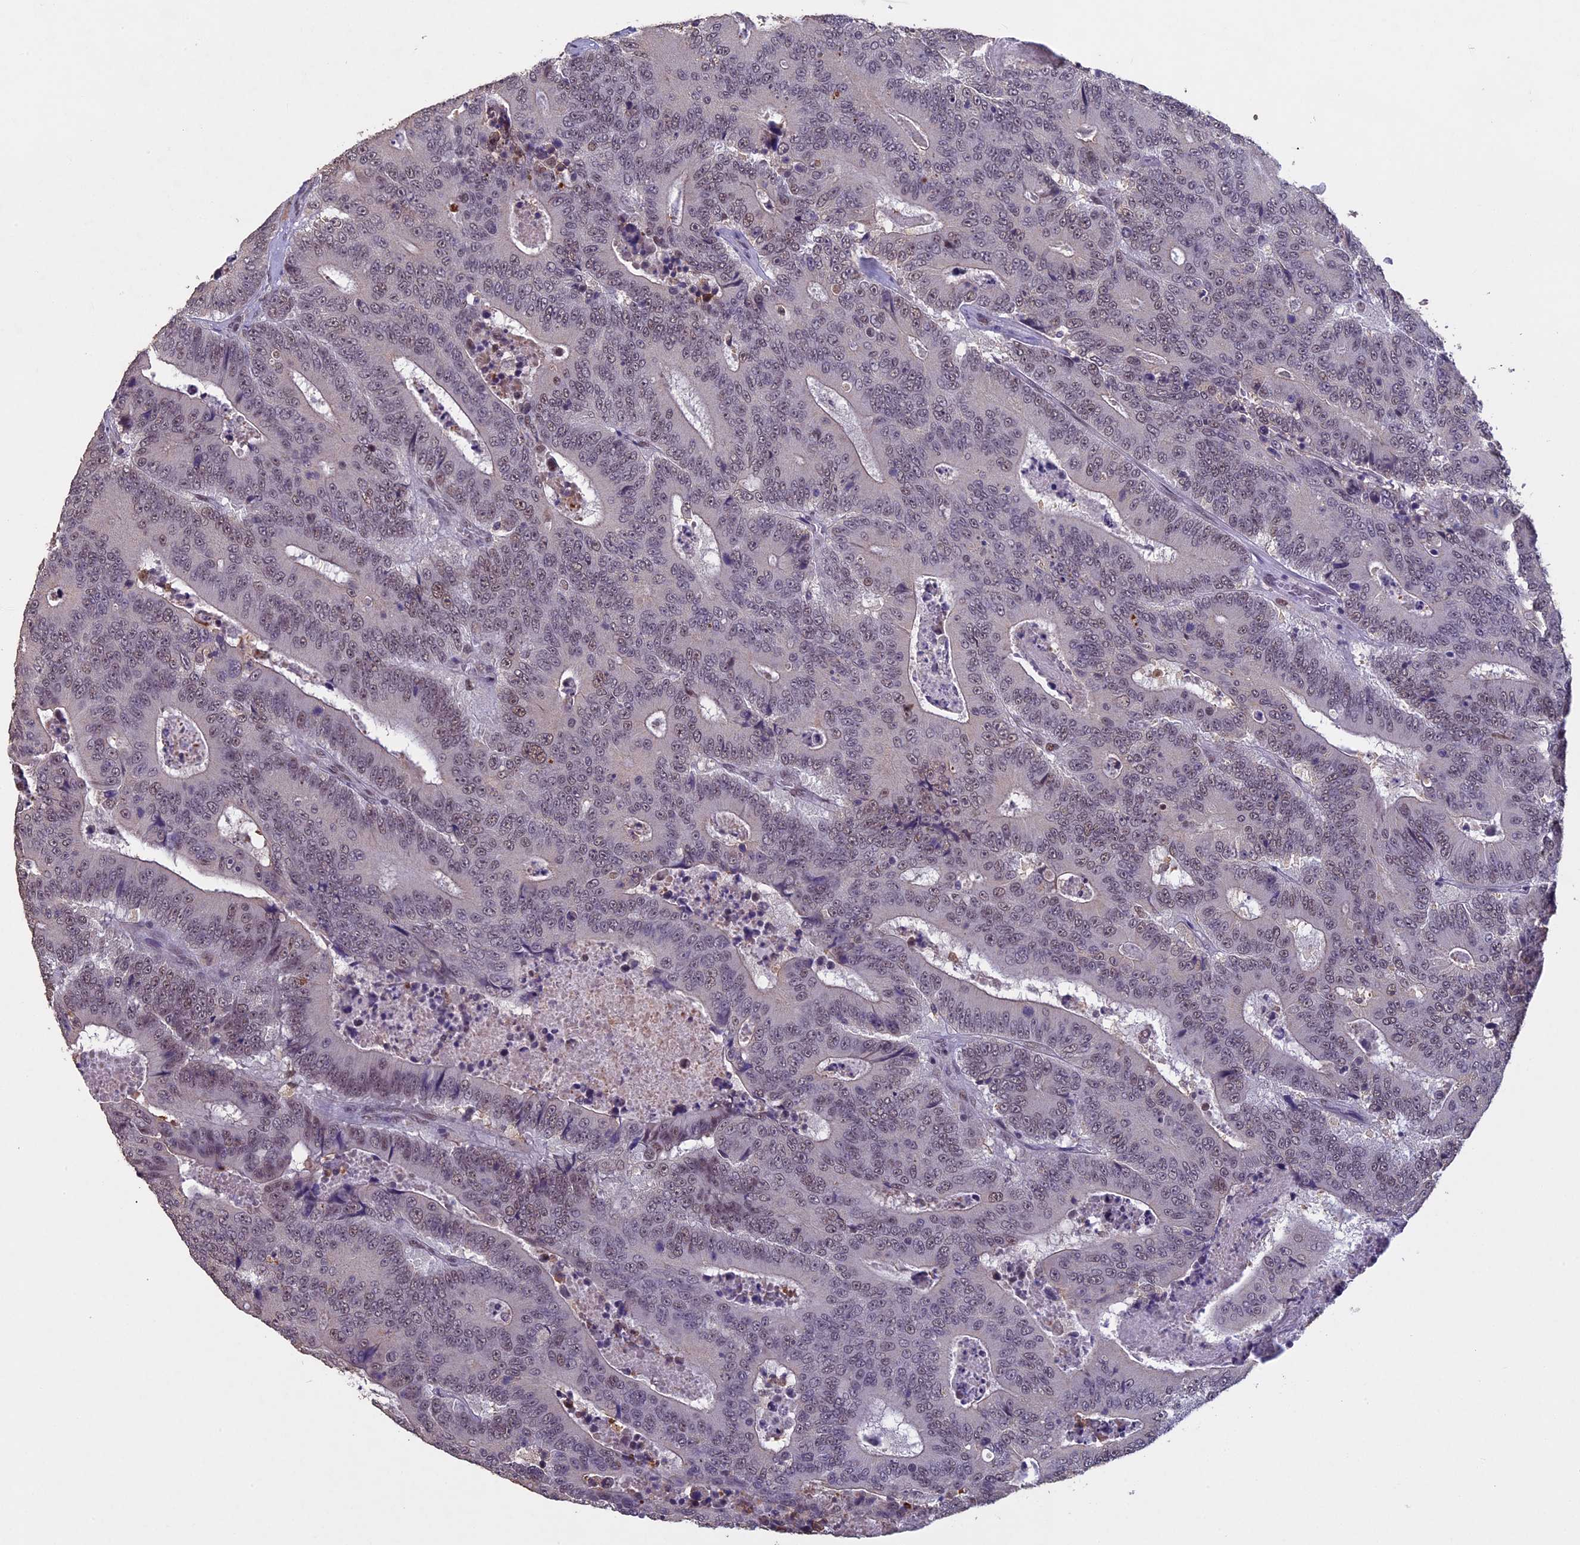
{"staining": {"intensity": "weak", "quantity": "25%-75%", "location": "nuclear"}, "tissue": "colorectal cancer", "cell_type": "Tumor cells", "image_type": "cancer", "snomed": [{"axis": "morphology", "description": "Adenocarcinoma, NOS"}, {"axis": "topography", "description": "Colon"}], "caption": "Adenocarcinoma (colorectal) was stained to show a protein in brown. There is low levels of weak nuclear positivity in about 25%-75% of tumor cells. (DAB IHC with brightfield microscopy, high magnification).", "gene": "RNF40", "patient": {"sex": "male", "age": 83}}